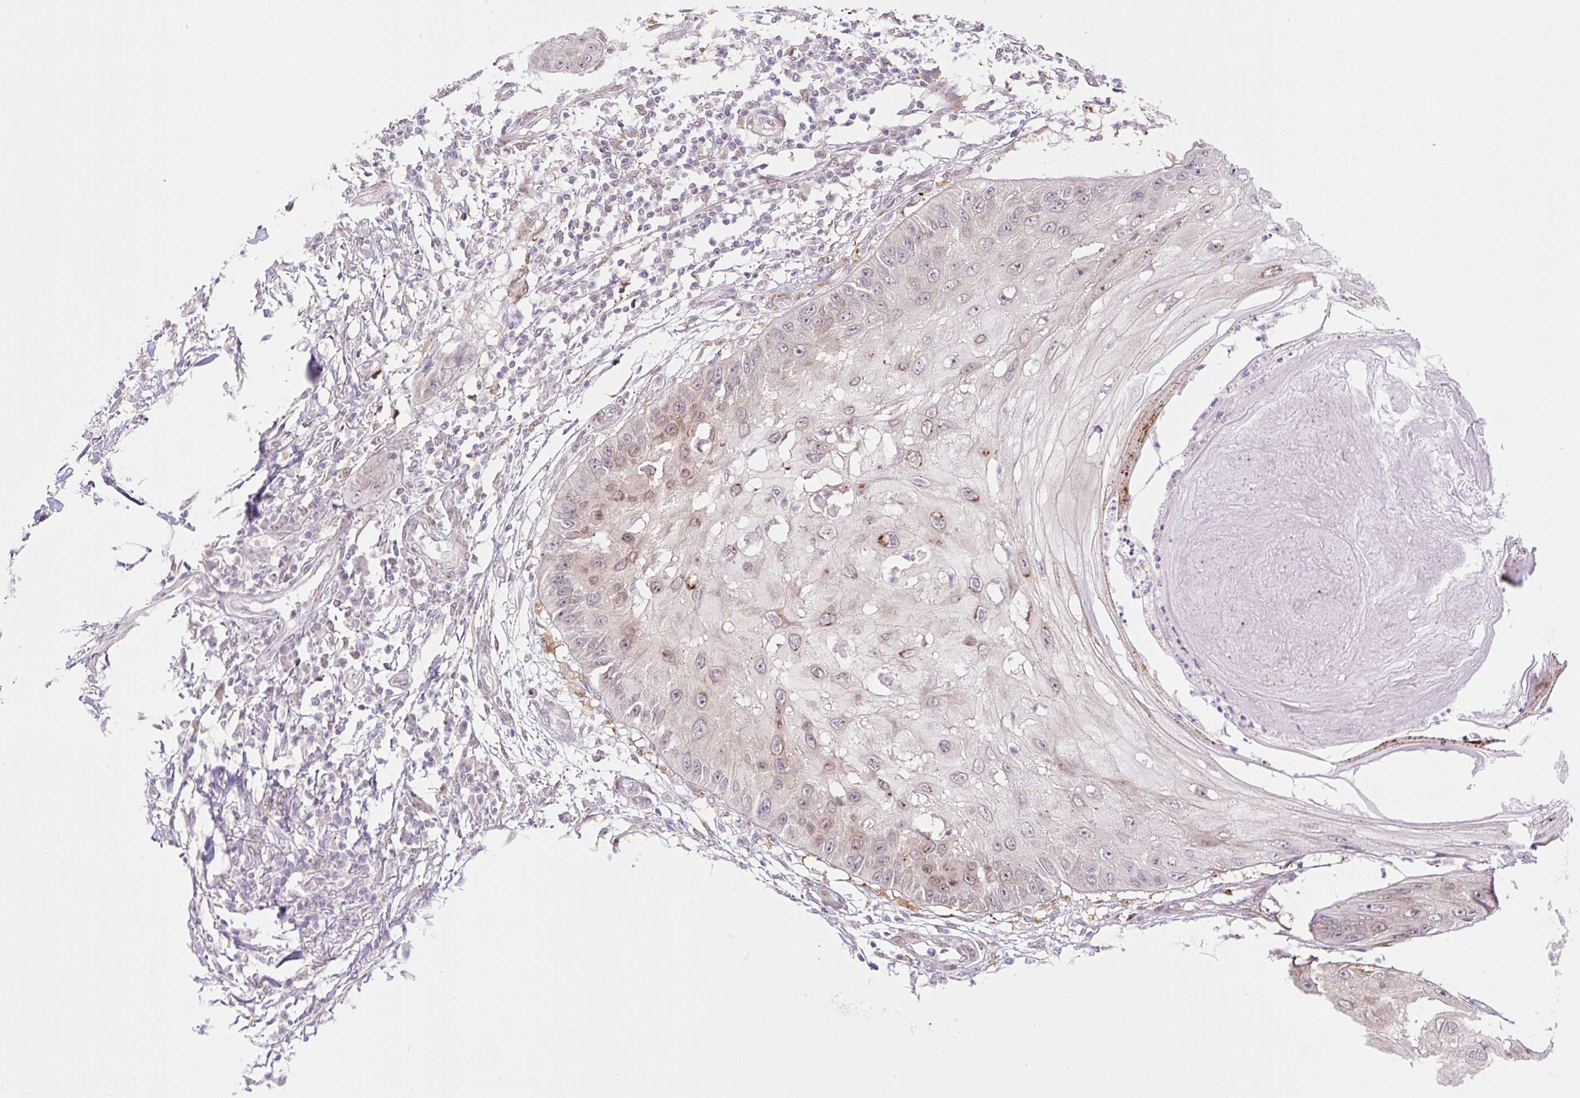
{"staining": {"intensity": "moderate", "quantity": "<25%", "location": "cytoplasmic/membranous"}, "tissue": "skin cancer", "cell_type": "Tumor cells", "image_type": "cancer", "snomed": [{"axis": "morphology", "description": "Squamous cell carcinoma, NOS"}, {"axis": "topography", "description": "Skin"}], "caption": "Squamous cell carcinoma (skin) stained for a protein (brown) displays moderate cytoplasmic/membranous positive staining in approximately <25% of tumor cells.", "gene": "ZFP41", "patient": {"sex": "male", "age": 70}}